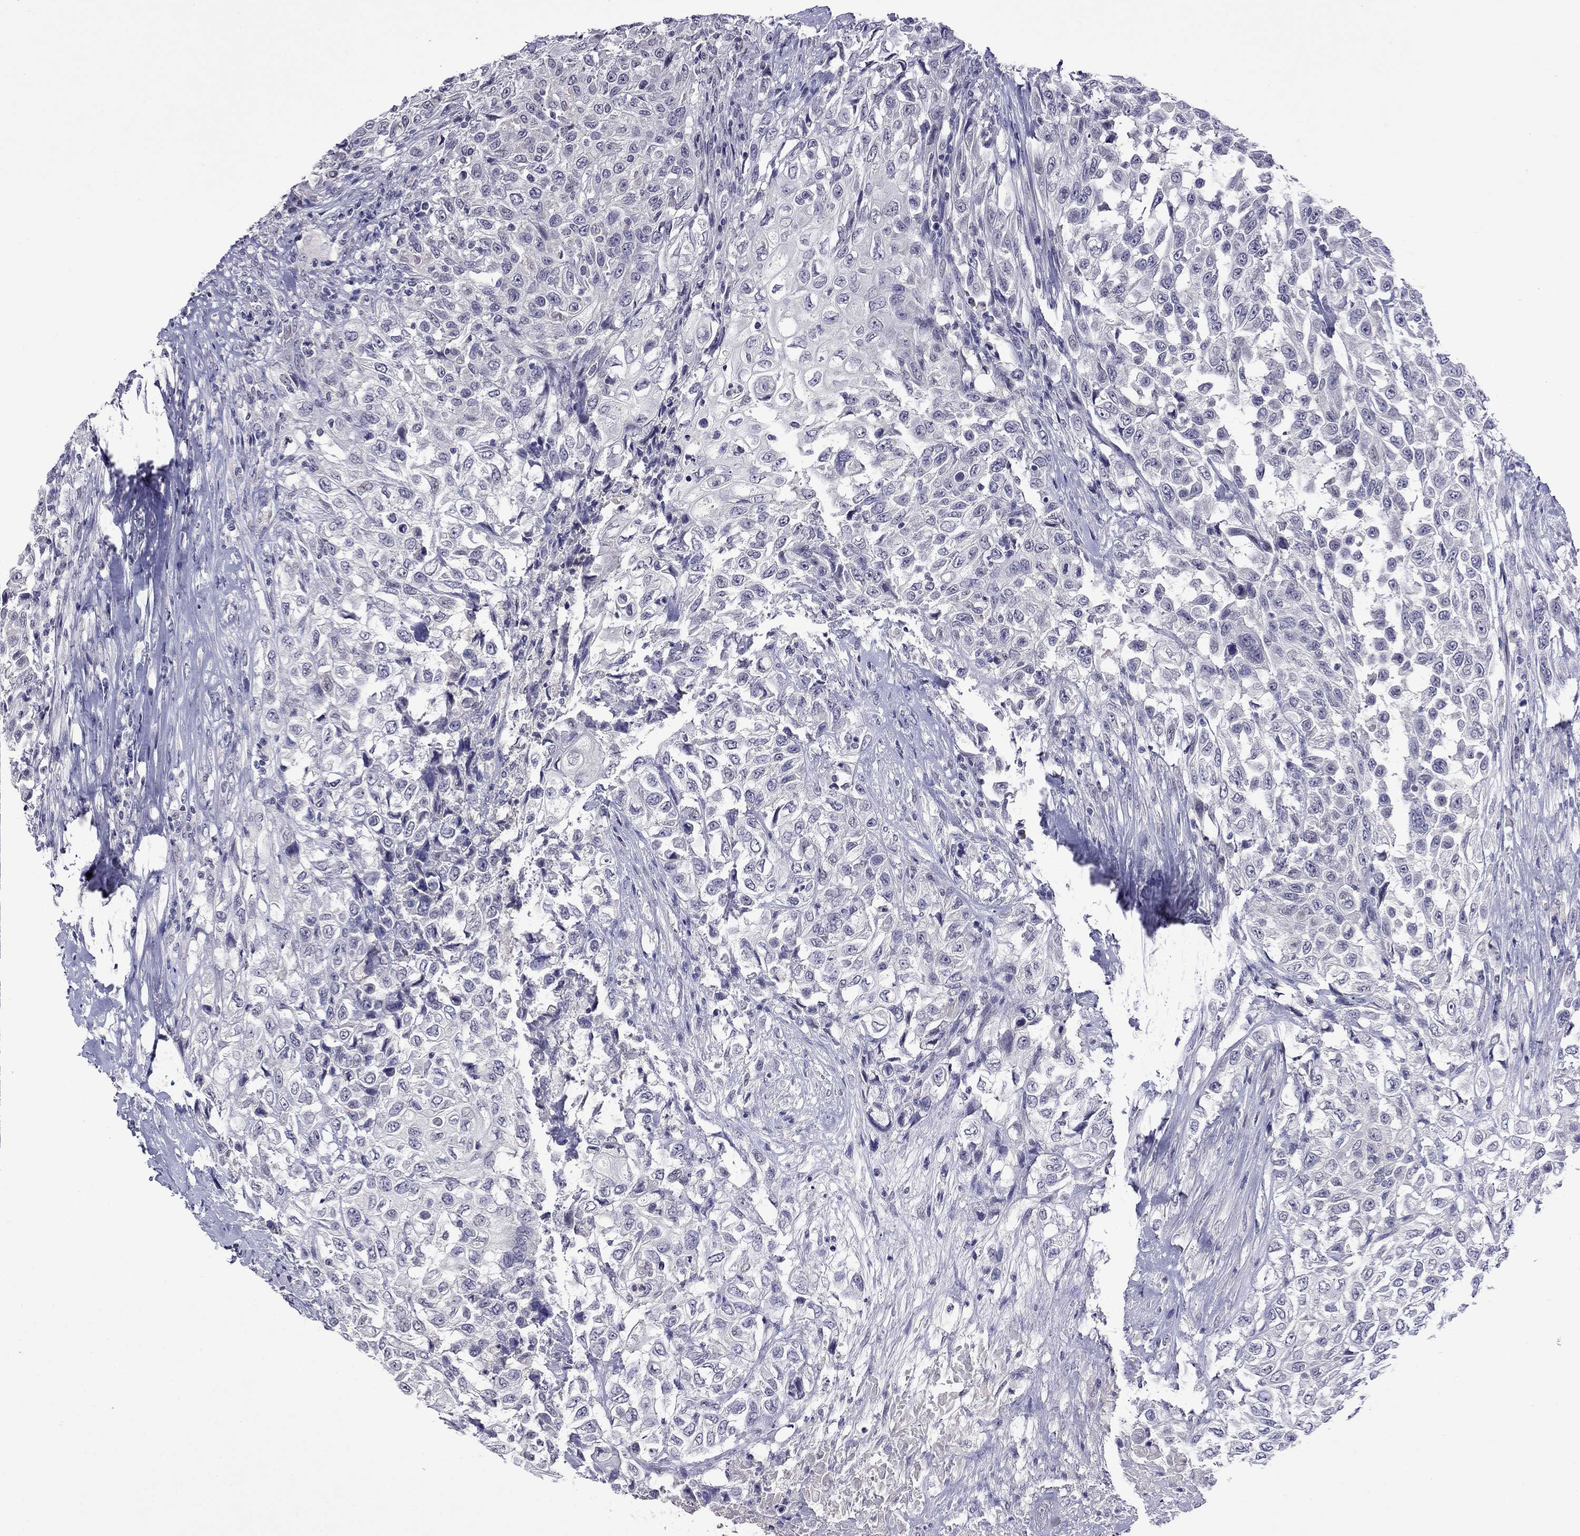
{"staining": {"intensity": "negative", "quantity": "none", "location": "none"}, "tissue": "urothelial cancer", "cell_type": "Tumor cells", "image_type": "cancer", "snomed": [{"axis": "morphology", "description": "Urothelial carcinoma, High grade"}, {"axis": "topography", "description": "Urinary bladder"}], "caption": "This image is of high-grade urothelial carcinoma stained with immunohistochemistry to label a protein in brown with the nuclei are counter-stained blue. There is no expression in tumor cells.", "gene": "STAR", "patient": {"sex": "female", "age": 56}}